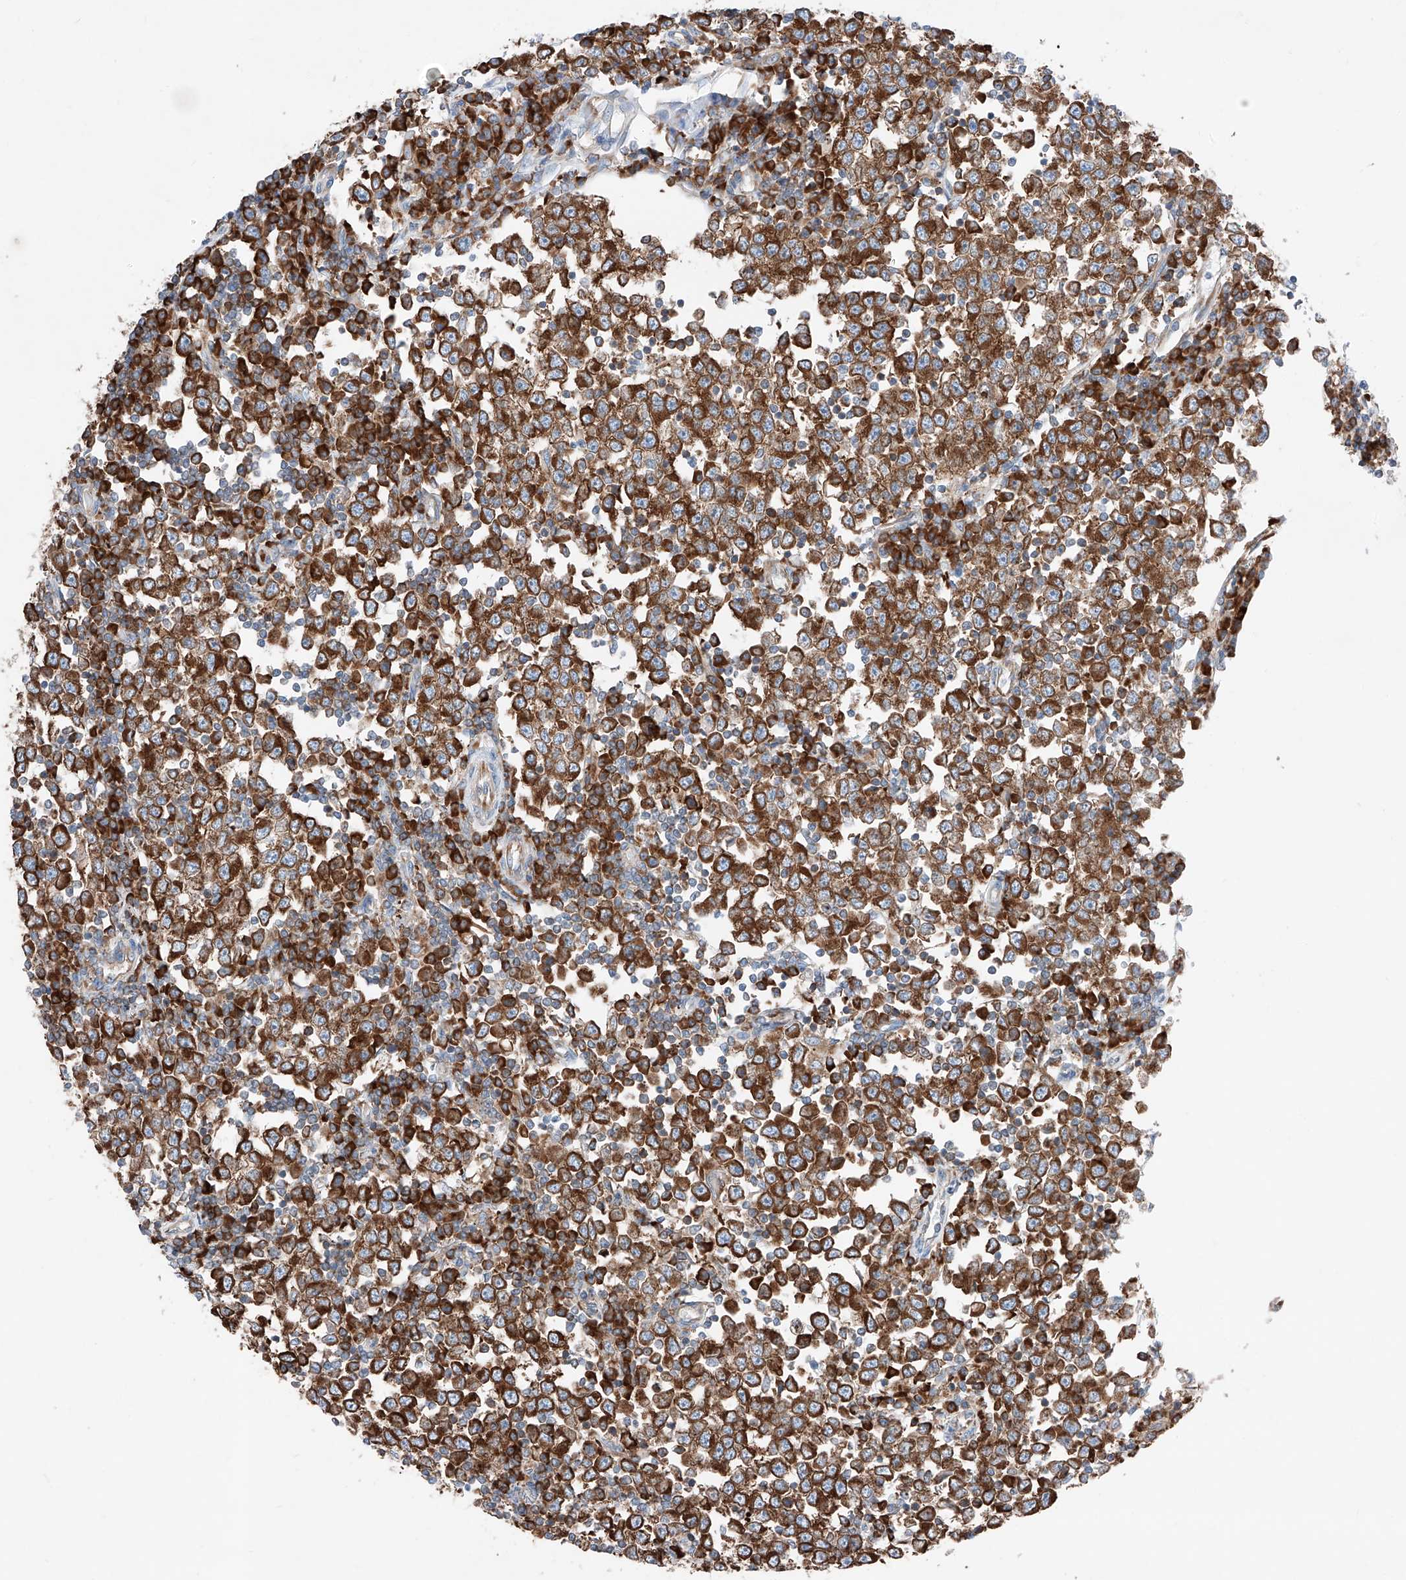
{"staining": {"intensity": "strong", "quantity": ">75%", "location": "cytoplasmic/membranous"}, "tissue": "testis cancer", "cell_type": "Tumor cells", "image_type": "cancer", "snomed": [{"axis": "morphology", "description": "Seminoma, NOS"}, {"axis": "topography", "description": "Testis"}], "caption": "Immunohistochemistry (IHC) of human testis cancer reveals high levels of strong cytoplasmic/membranous staining in about >75% of tumor cells.", "gene": "CRELD1", "patient": {"sex": "male", "age": 65}}